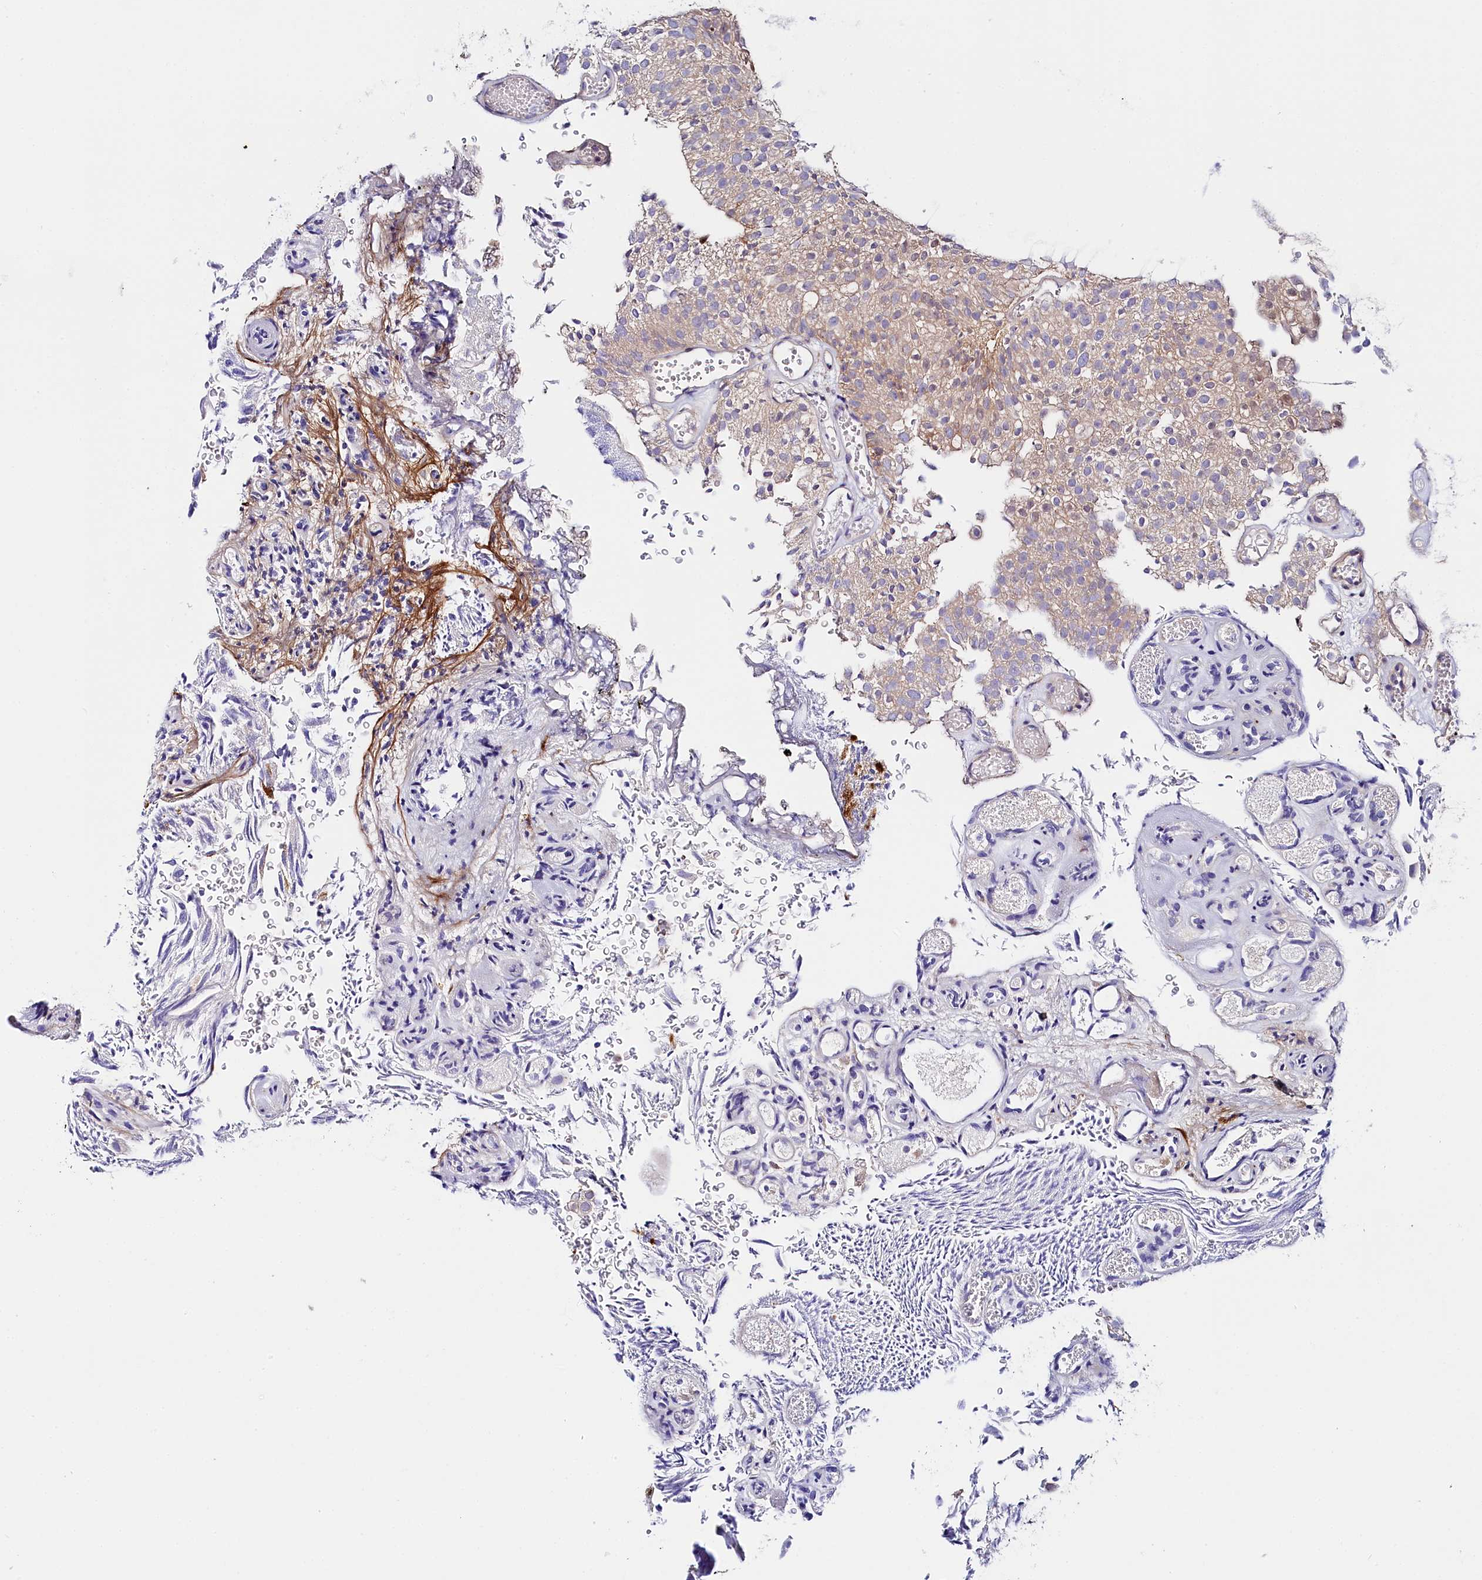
{"staining": {"intensity": "moderate", "quantity": "<25%", "location": "cytoplasmic/membranous"}, "tissue": "urothelial cancer", "cell_type": "Tumor cells", "image_type": "cancer", "snomed": [{"axis": "morphology", "description": "Urothelial carcinoma, Low grade"}, {"axis": "topography", "description": "Urinary bladder"}], "caption": "A high-resolution micrograph shows immunohistochemistry staining of urothelial cancer, which exhibits moderate cytoplasmic/membranous expression in about <25% of tumor cells.", "gene": "KATNB1", "patient": {"sex": "male", "age": 78}}